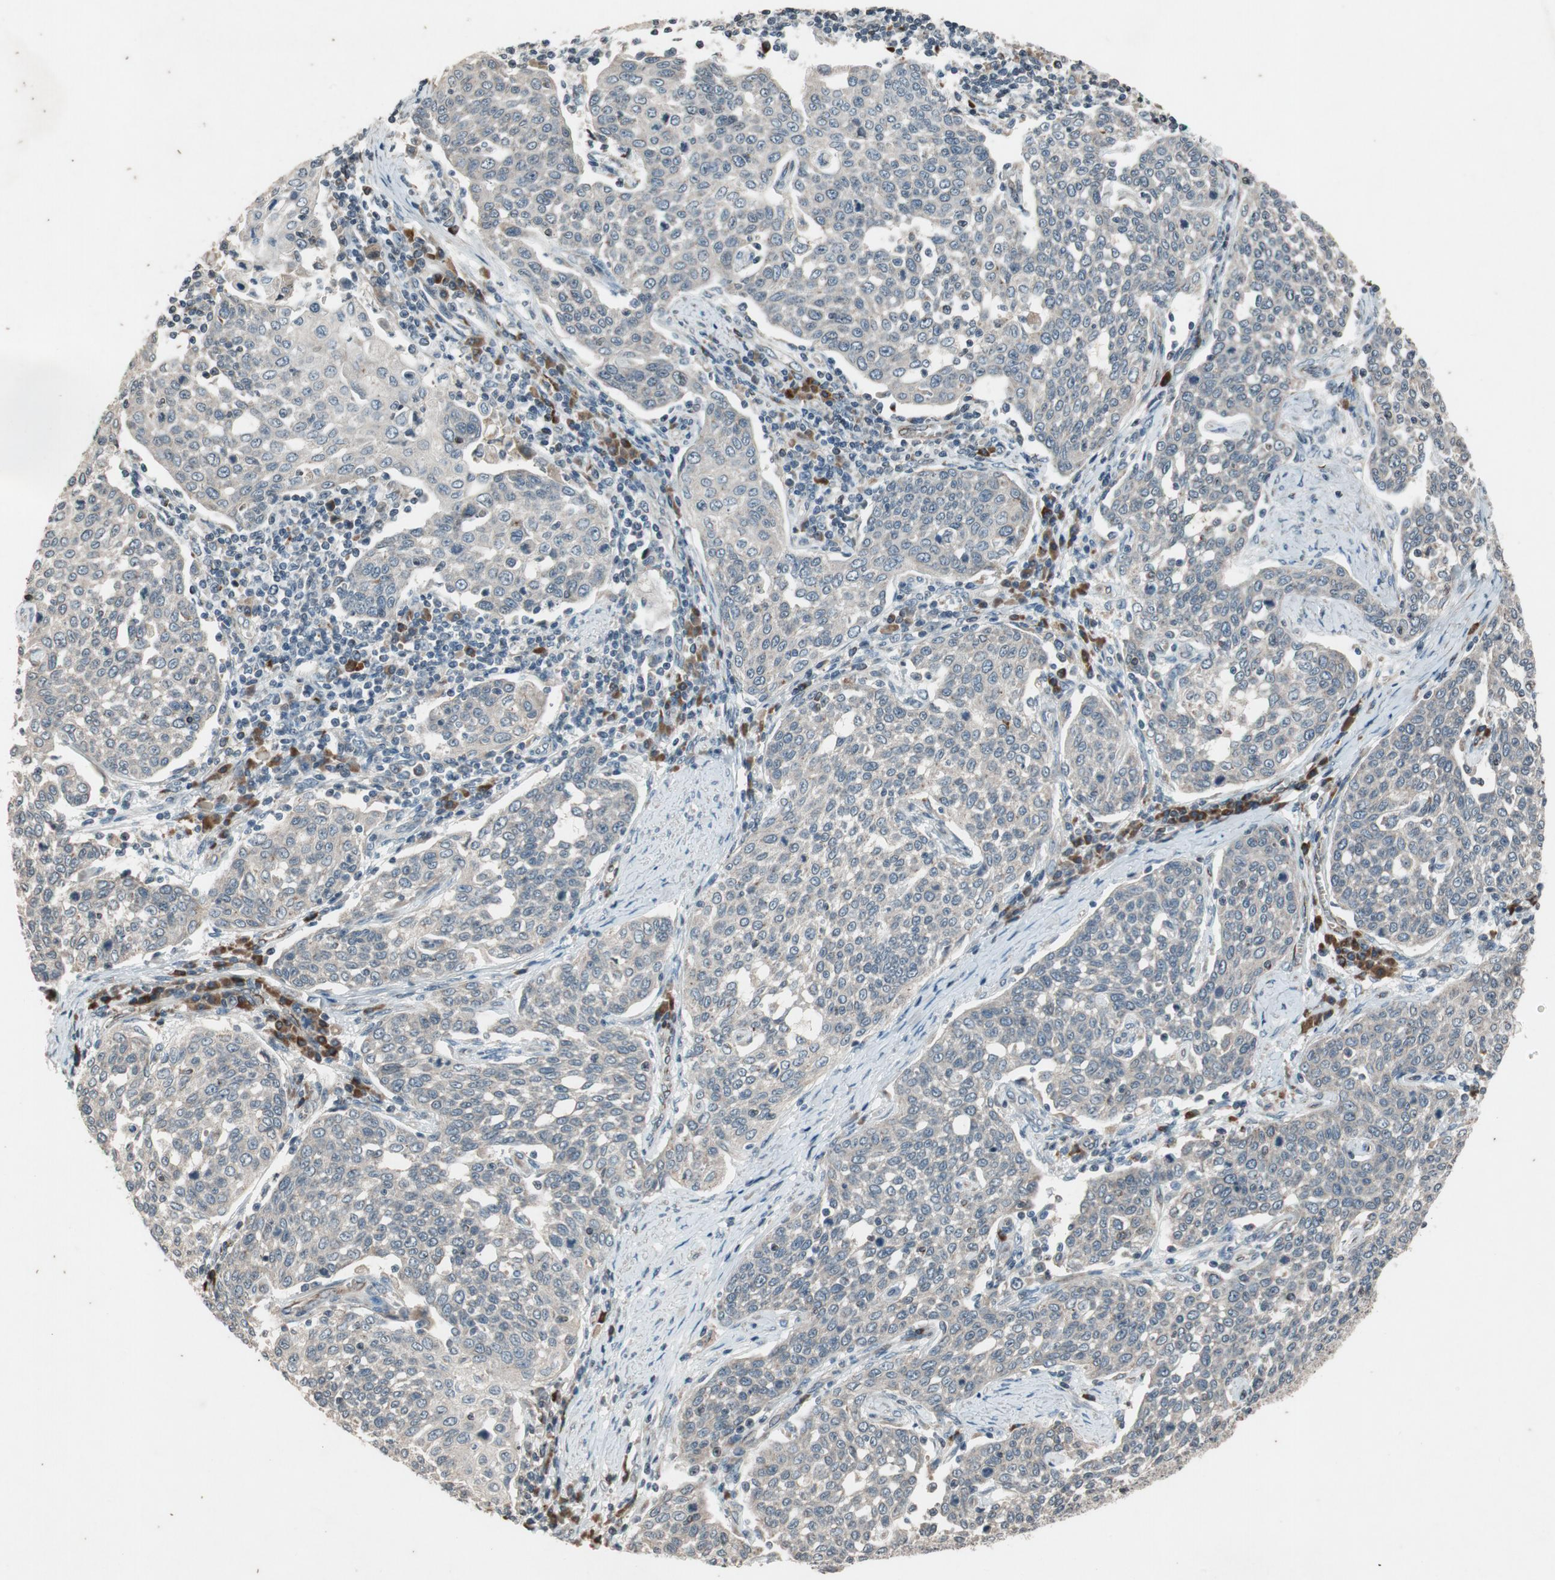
{"staining": {"intensity": "weak", "quantity": ">75%", "location": "cytoplasmic/membranous"}, "tissue": "cervical cancer", "cell_type": "Tumor cells", "image_type": "cancer", "snomed": [{"axis": "morphology", "description": "Squamous cell carcinoma, NOS"}, {"axis": "topography", "description": "Cervix"}], "caption": "Cervical squamous cell carcinoma stained with immunohistochemistry (IHC) reveals weak cytoplasmic/membranous positivity in approximately >75% of tumor cells. The staining is performed using DAB brown chromogen to label protein expression. The nuclei are counter-stained blue using hematoxylin.", "gene": "ATP2C1", "patient": {"sex": "female", "age": 34}}